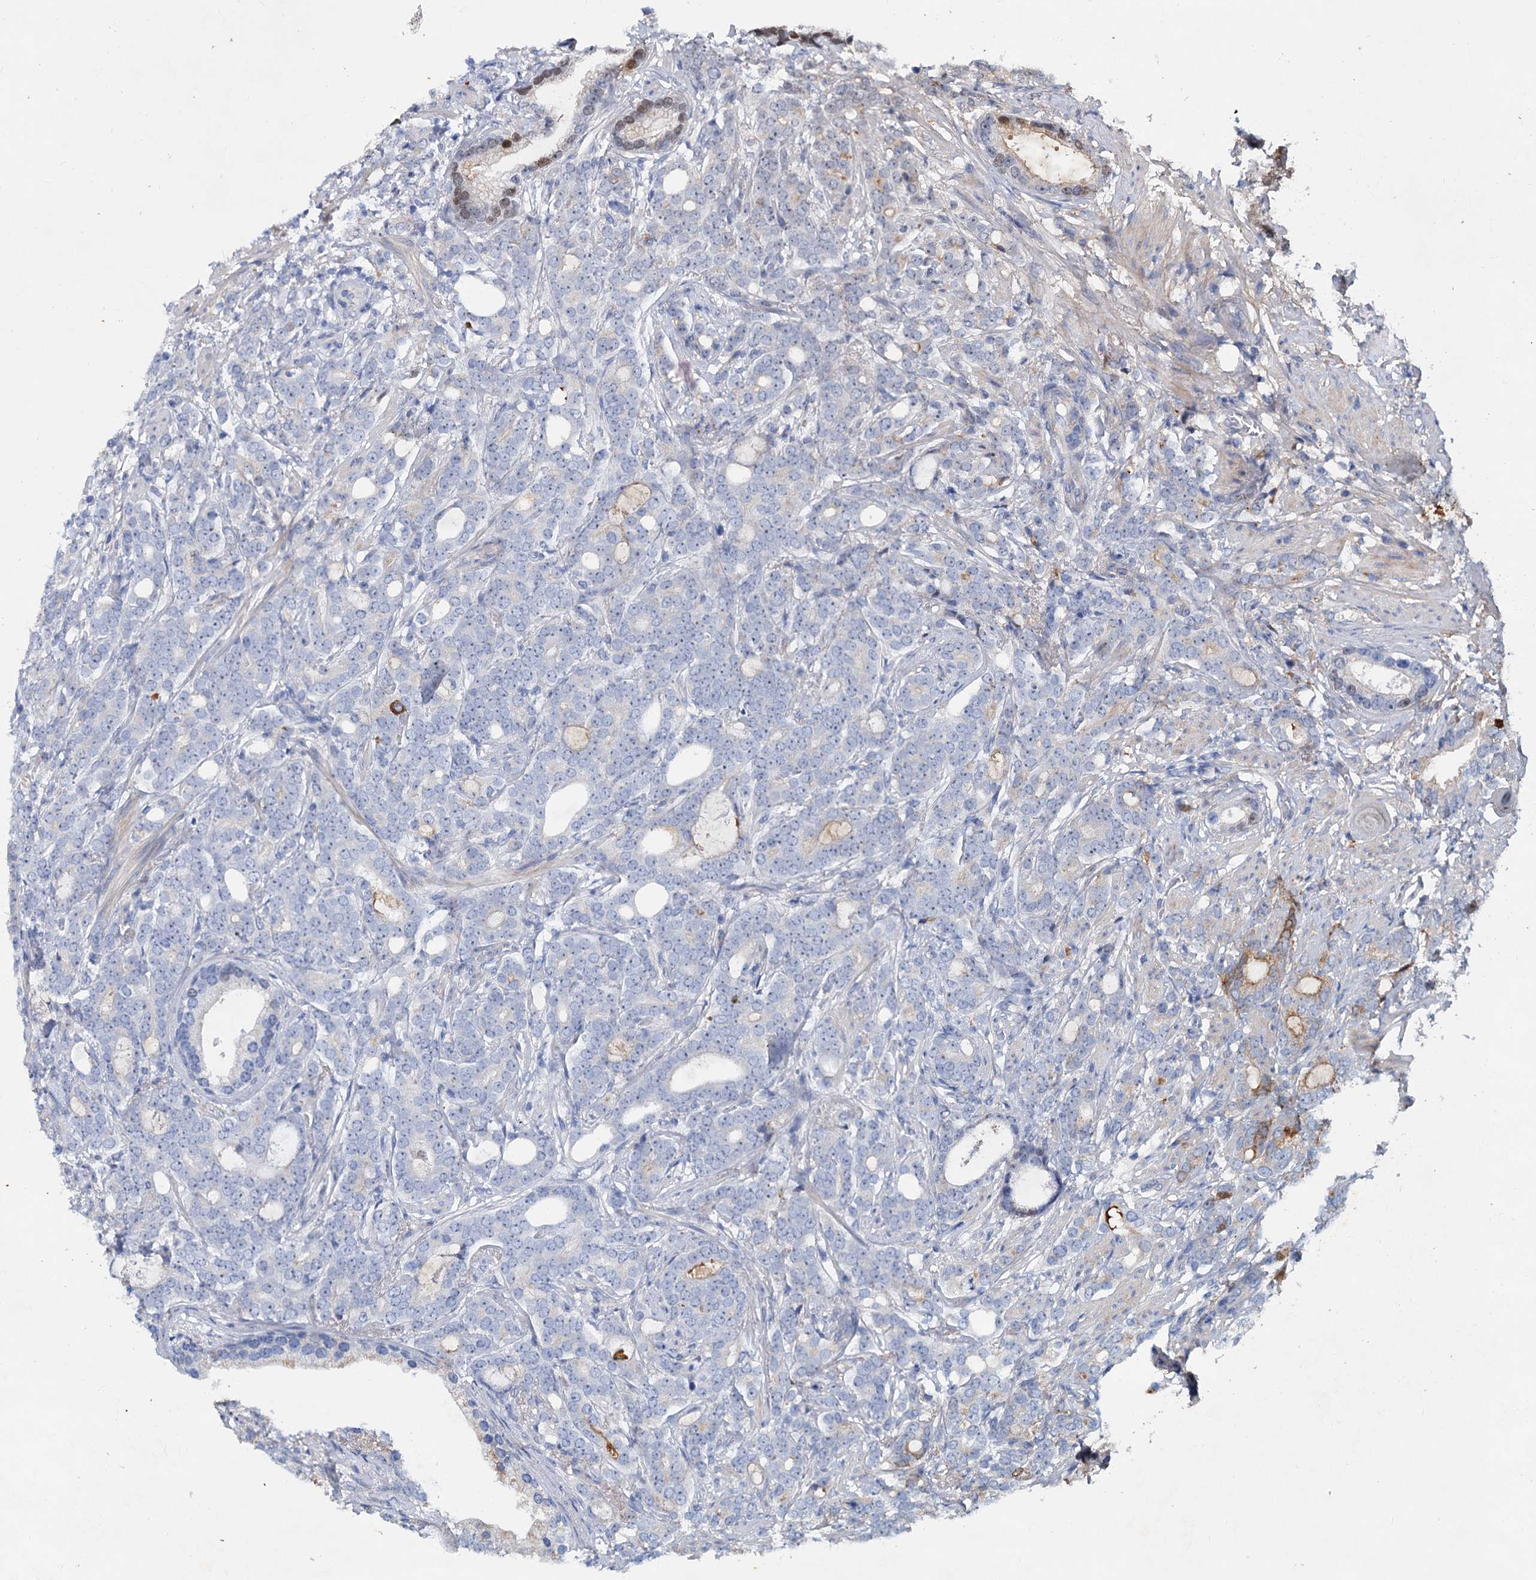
{"staining": {"intensity": "moderate", "quantity": "<25%", "location": "cytoplasmic/membranous"}, "tissue": "prostate cancer", "cell_type": "Tumor cells", "image_type": "cancer", "snomed": [{"axis": "morphology", "description": "Adenocarcinoma, Low grade"}, {"axis": "topography", "description": "Prostate"}], "caption": "This micrograph reveals immunohistochemistry (IHC) staining of prostate low-grade adenocarcinoma, with low moderate cytoplasmic/membranous expression in approximately <25% of tumor cells.", "gene": "CHRD", "patient": {"sex": "male", "age": 71}}